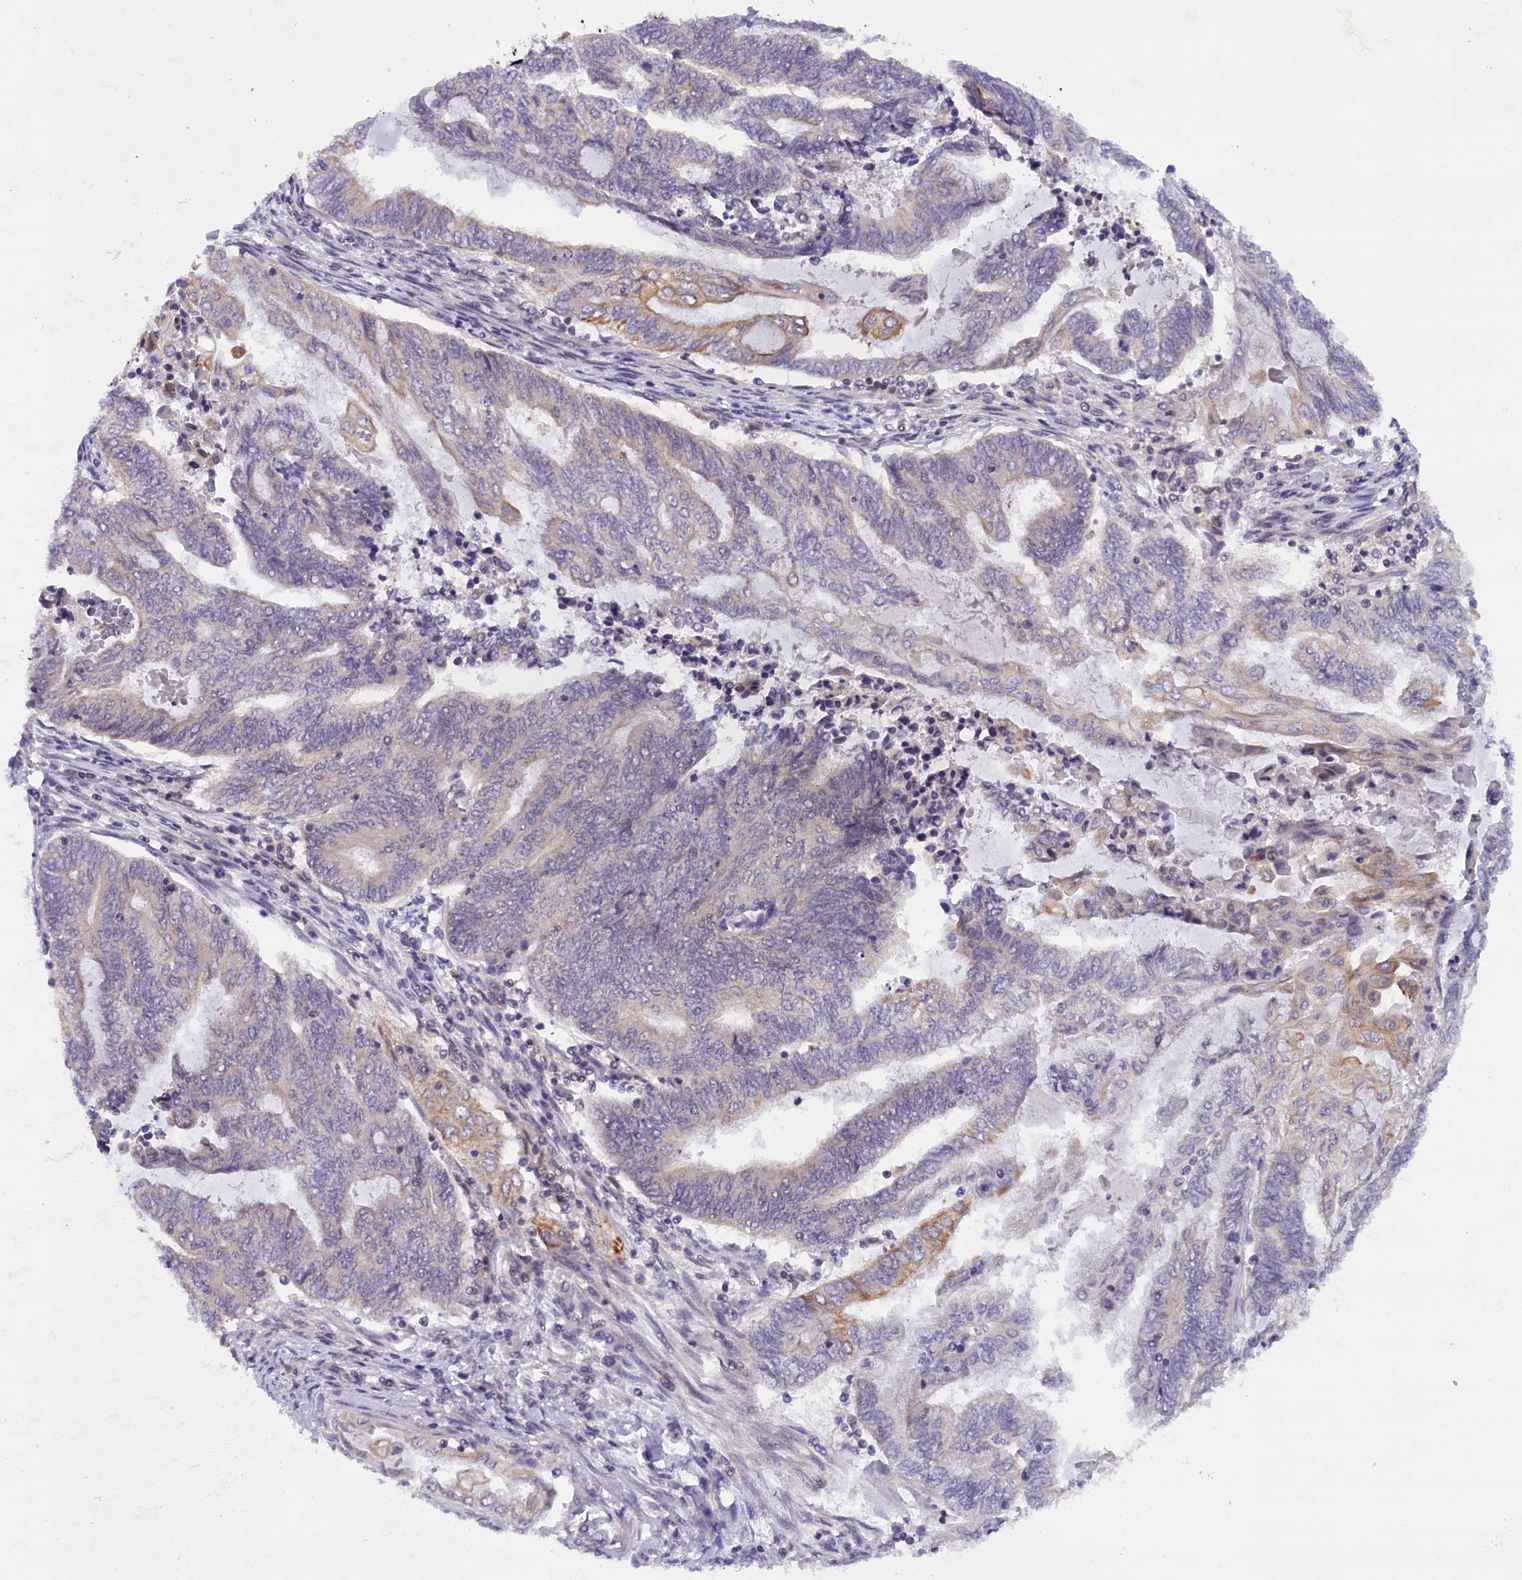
{"staining": {"intensity": "negative", "quantity": "none", "location": "none"}, "tissue": "endometrial cancer", "cell_type": "Tumor cells", "image_type": "cancer", "snomed": [{"axis": "morphology", "description": "Adenocarcinoma, NOS"}, {"axis": "topography", "description": "Uterus"}, {"axis": "topography", "description": "Endometrium"}], "caption": "Histopathology image shows no significant protein expression in tumor cells of endometrial cancer.", "gene": "TBCB", "patient": {"sex": "female", "age": 70}}